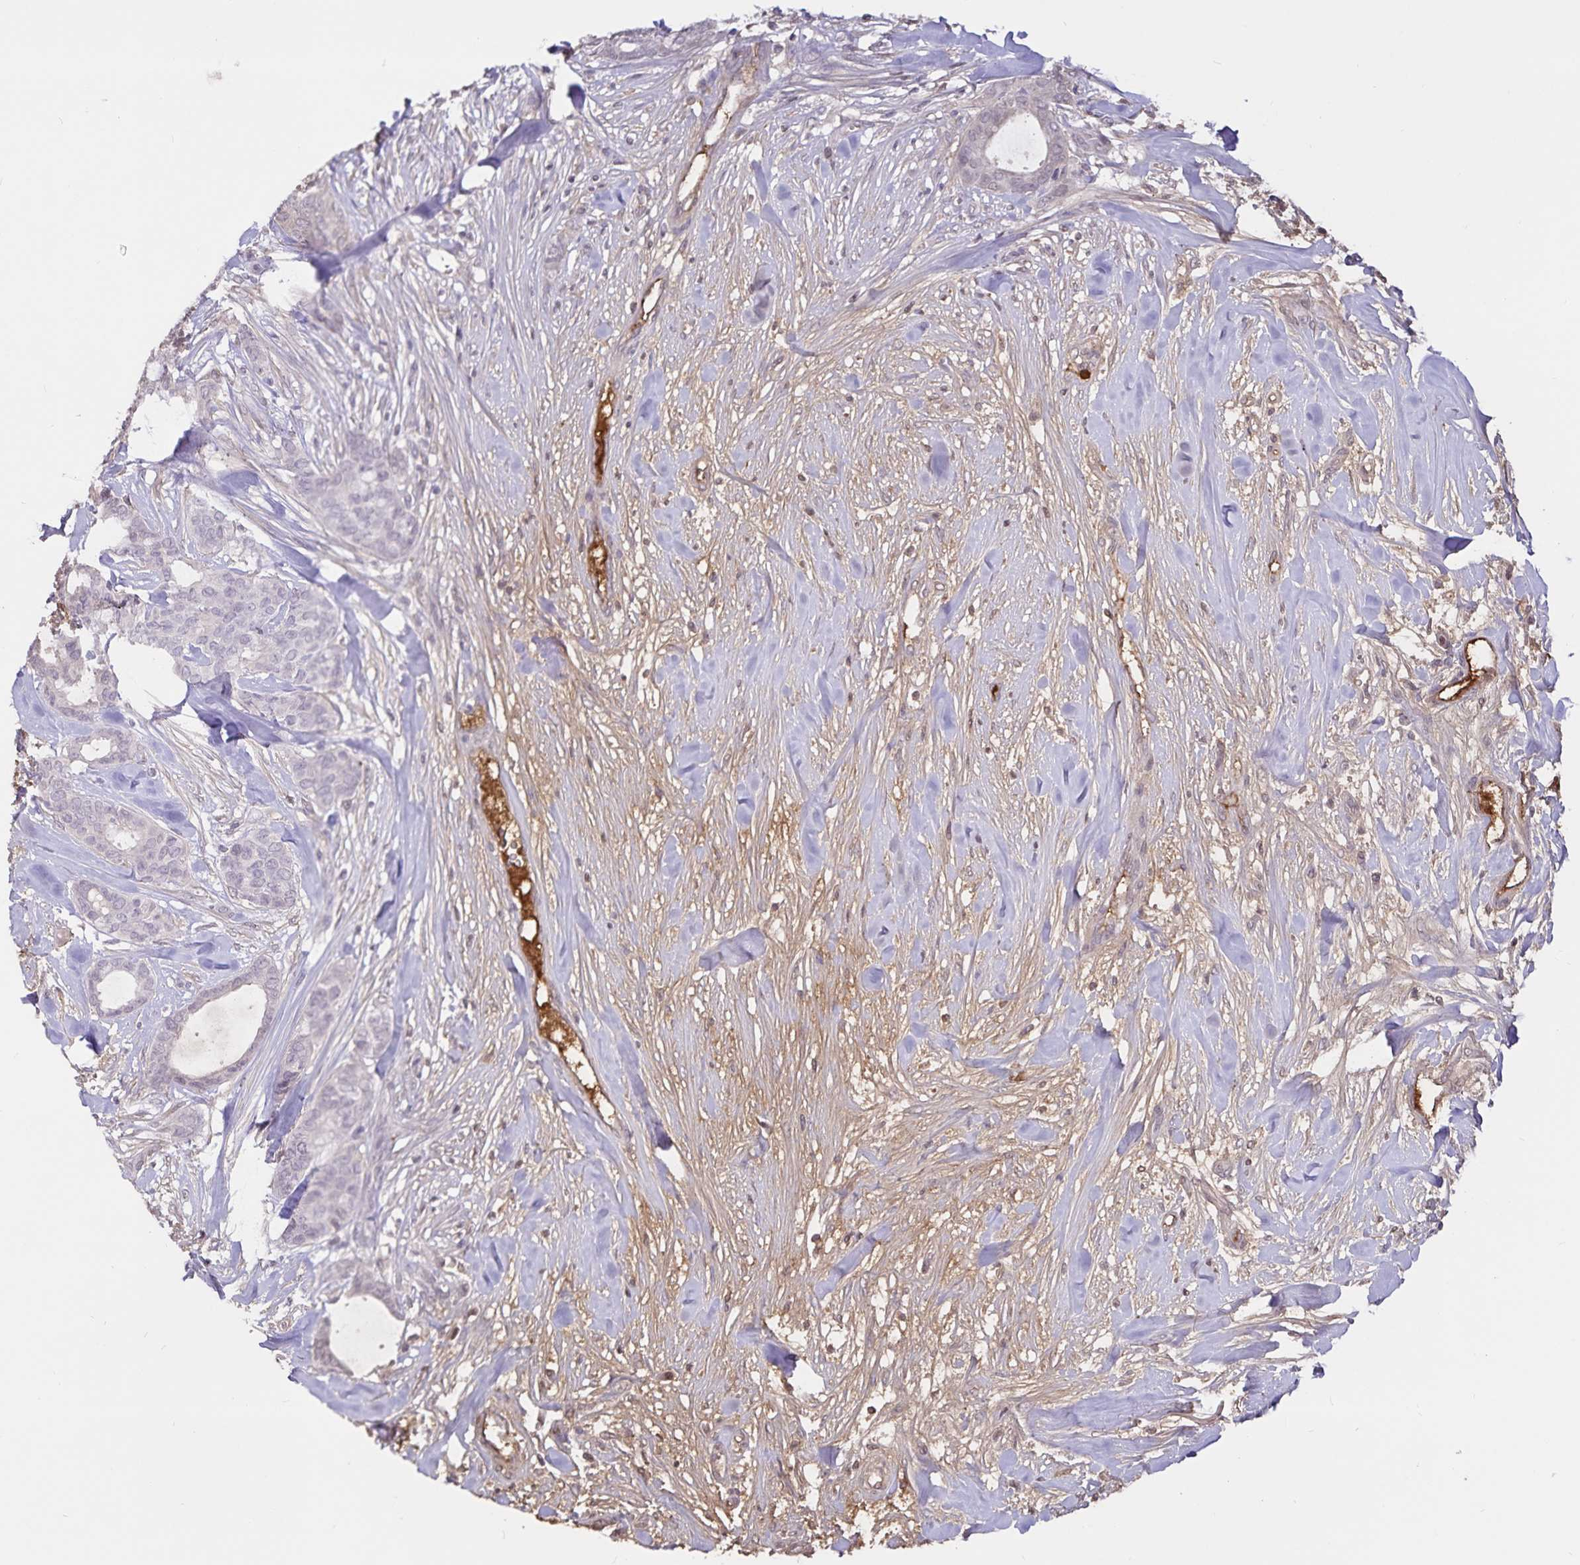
{"staining": {"intensity": "negative", "quantity": "none", "location": "none"}, "tissue": "breast cancer", "cell_type": "Tumor cells", "image_type": "cancer", "snomed": [{"axis": "morphology", "description": "Duct carcinoma"}, {"axis": "topography", "description": "Breast"}], "caption": "Tumor cells are negative for brown protein staining in intraductal carcinoma (breast).", "gene": "FGG", "patient": {"sex": "female", "age": 84}}